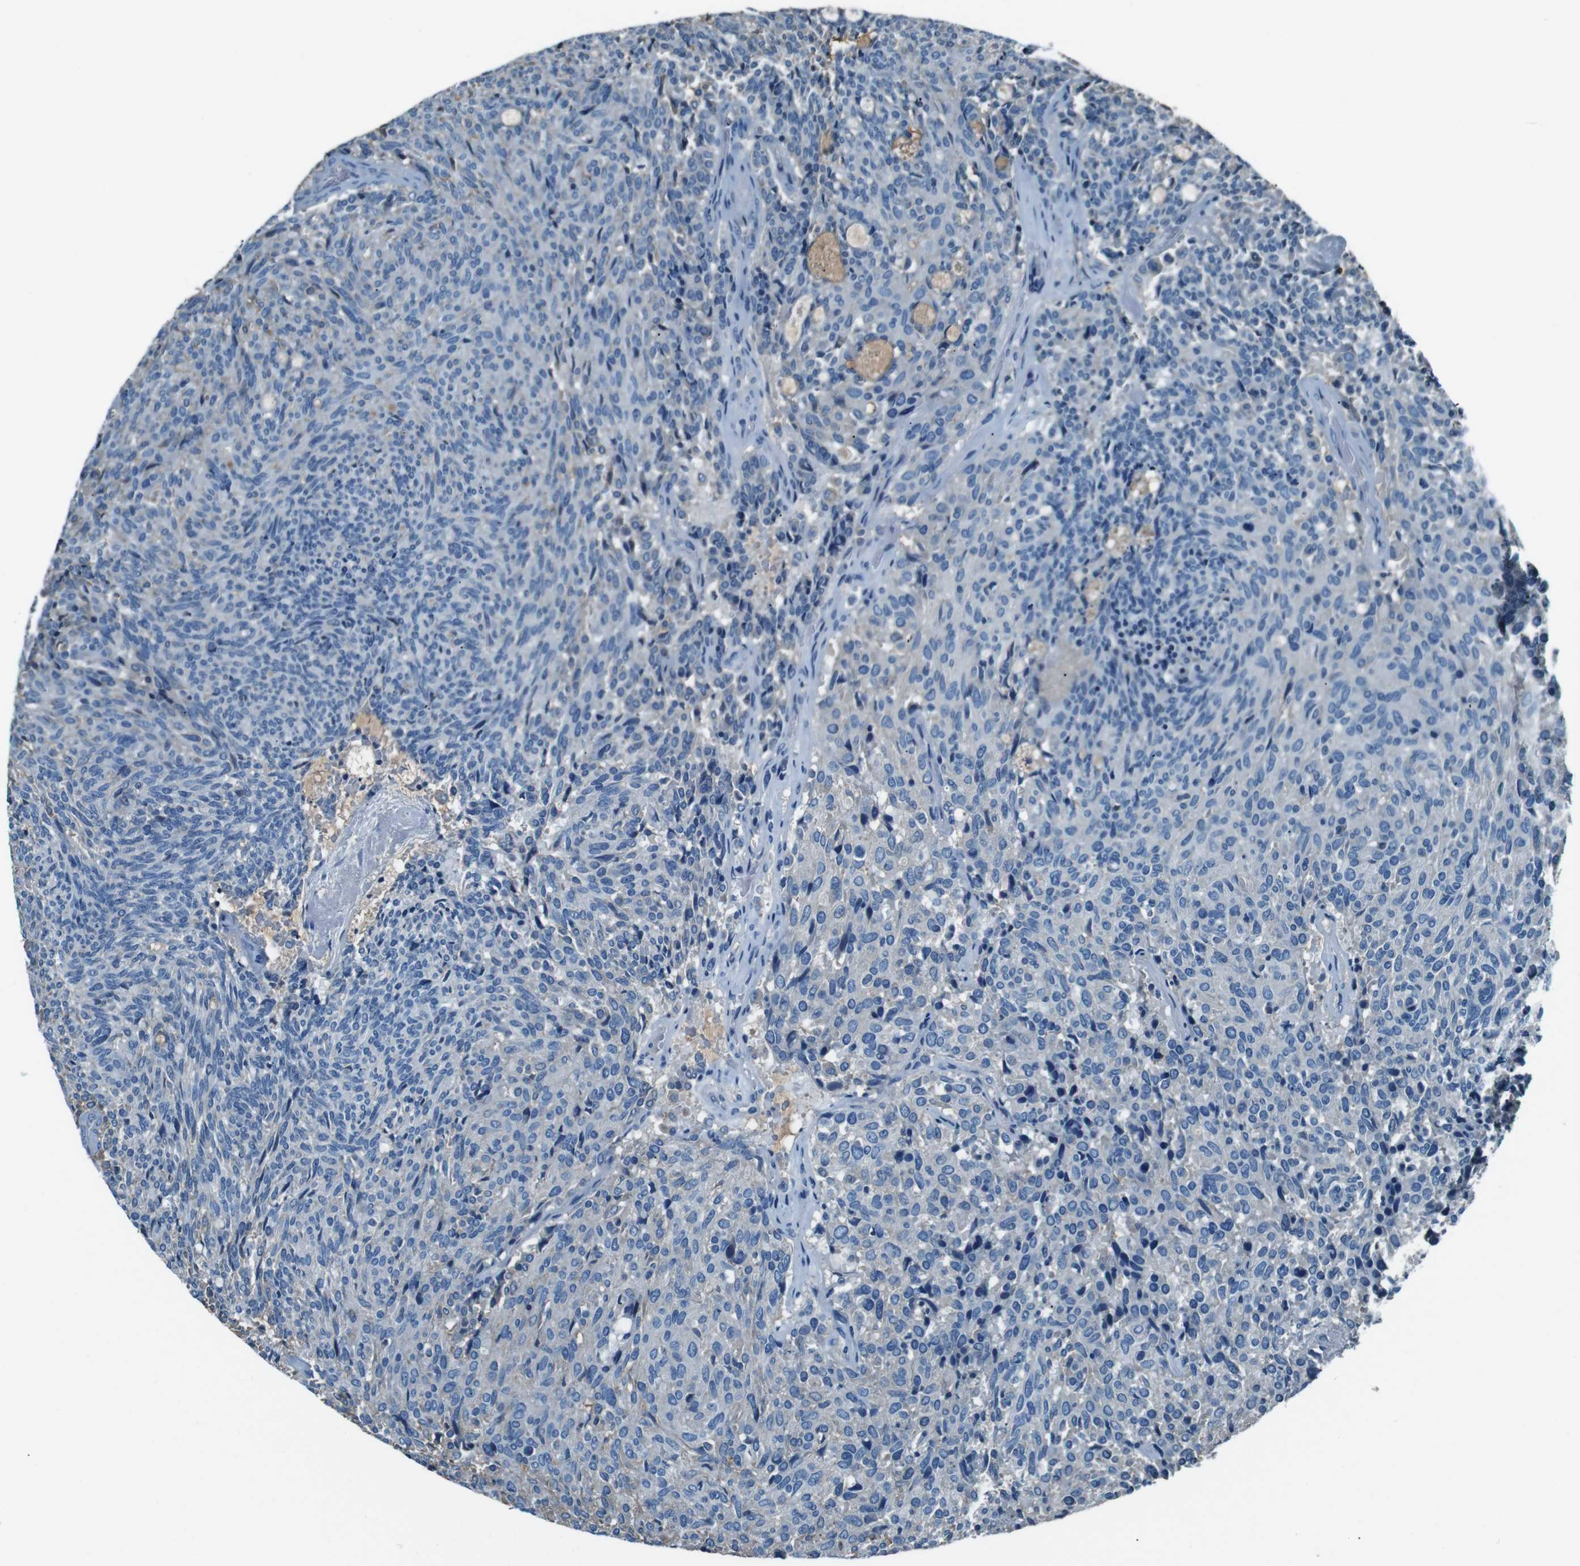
{"staining": {"intensity": "negative", "quantity": "none", "location": "none"}, "tissue": "carcinoid", "cell_type": "Tumor cells", "image_type": "cancer", "snomed": [{"axis": "morphology", "description": "Carcinoid, malignant, NOS"}, {"axis": "topography", "description": "Pancreas"}], "caption": "The image shows no staining of tumor cells in carcinoid.", "gene": "LEP", "patient": {"sex": "female", "age": 54}}